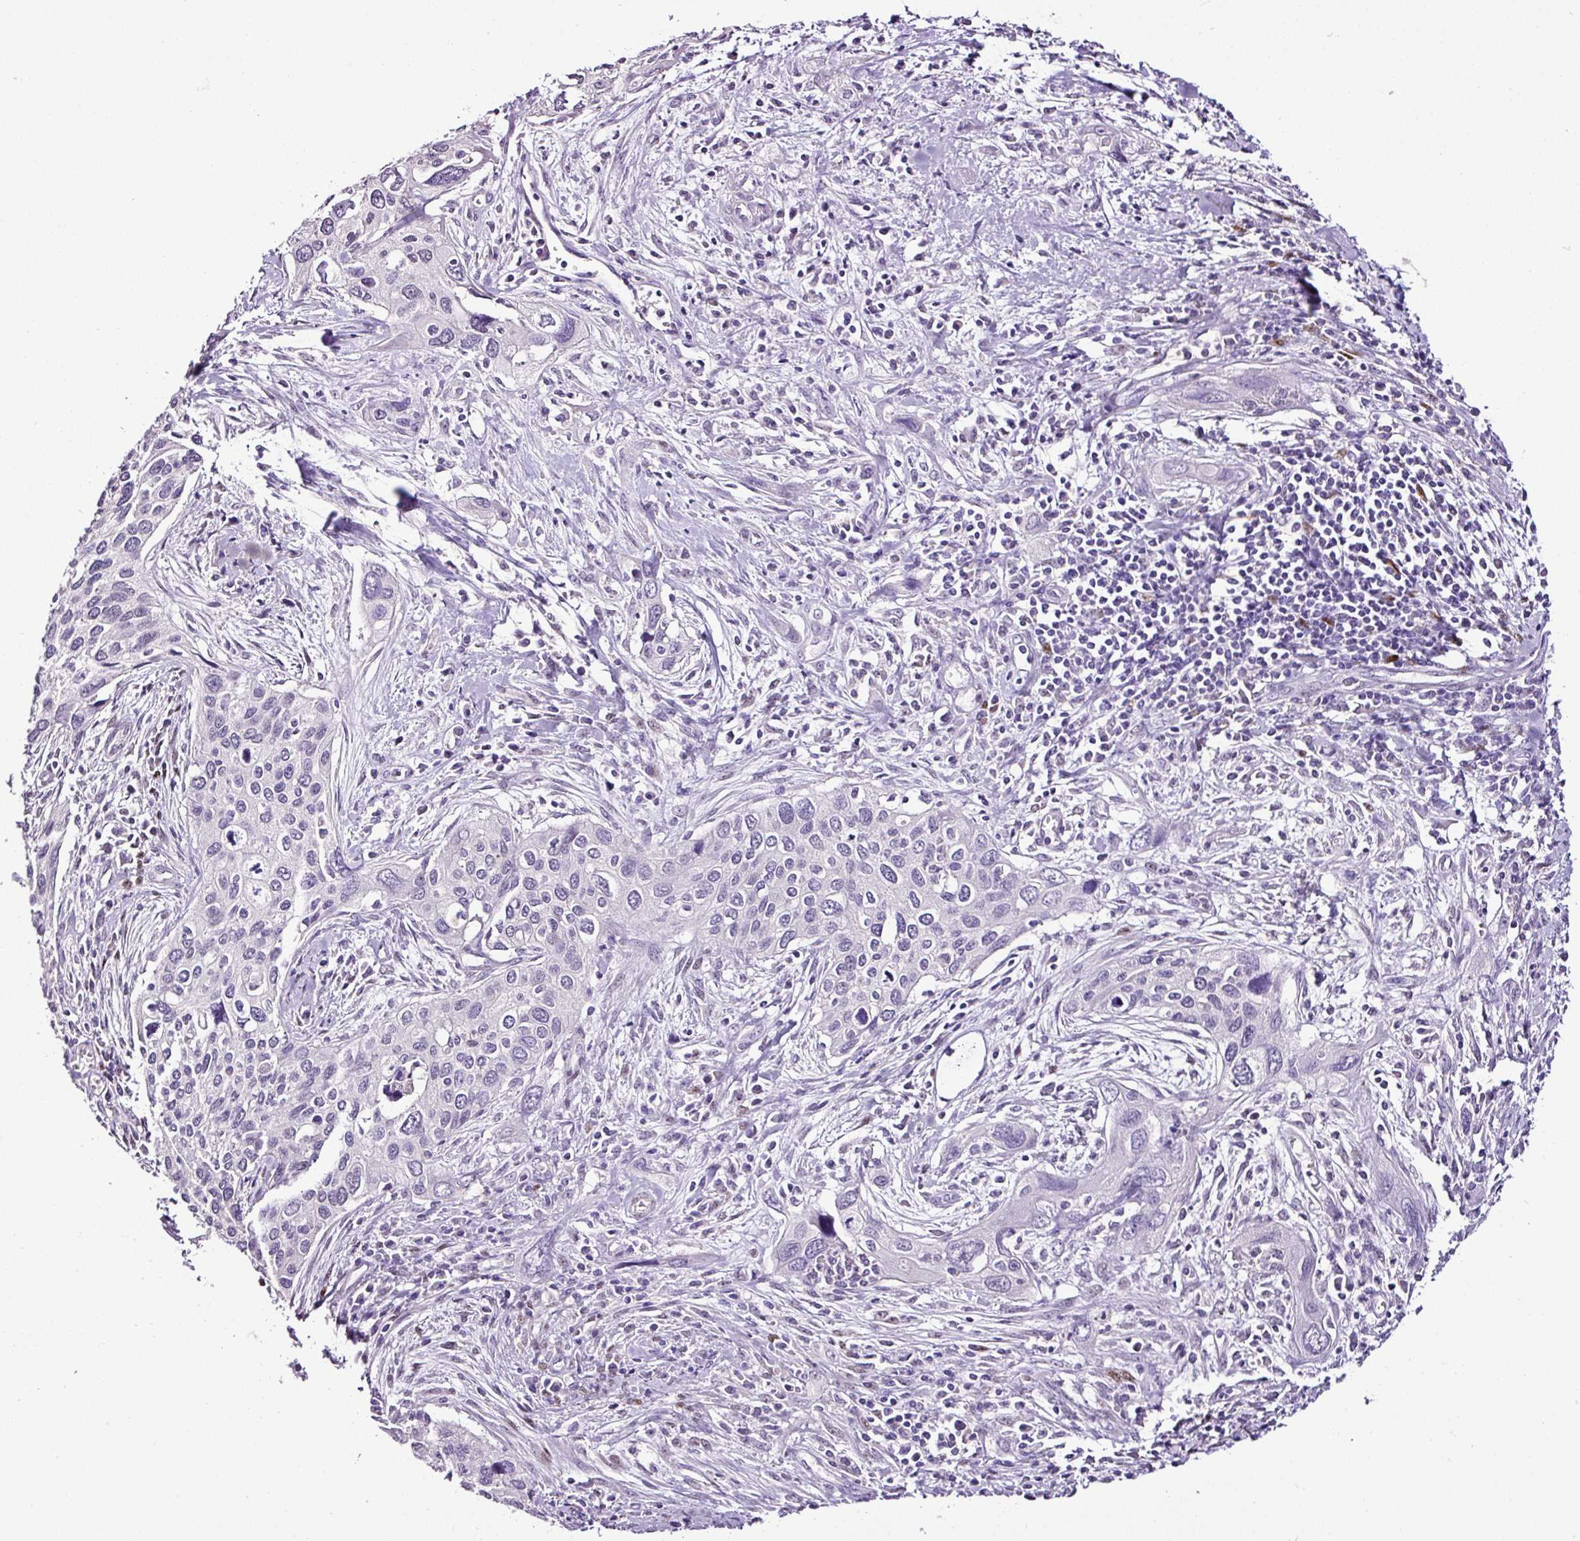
{"staining": {"intensity": "negative", "quantity": "none", "location": "none"}, "tissue": "cervical cancer", "cell_type": "Tumor cells", "image_type": "cancer", "snomed": [{"axis": "morphology", "description": "Squamous cell carcinoma, NOS"}, {"axis": "topography", "description": "Cervix"}], "caption": "The micrograph demonstrates no significant positivity in tumor cells of cervical cancer. (DAB immunohistochemistry with hematoxylin counter stain).", "gene": "ESR1", "patient": {"sex": "female", "age": 55}}